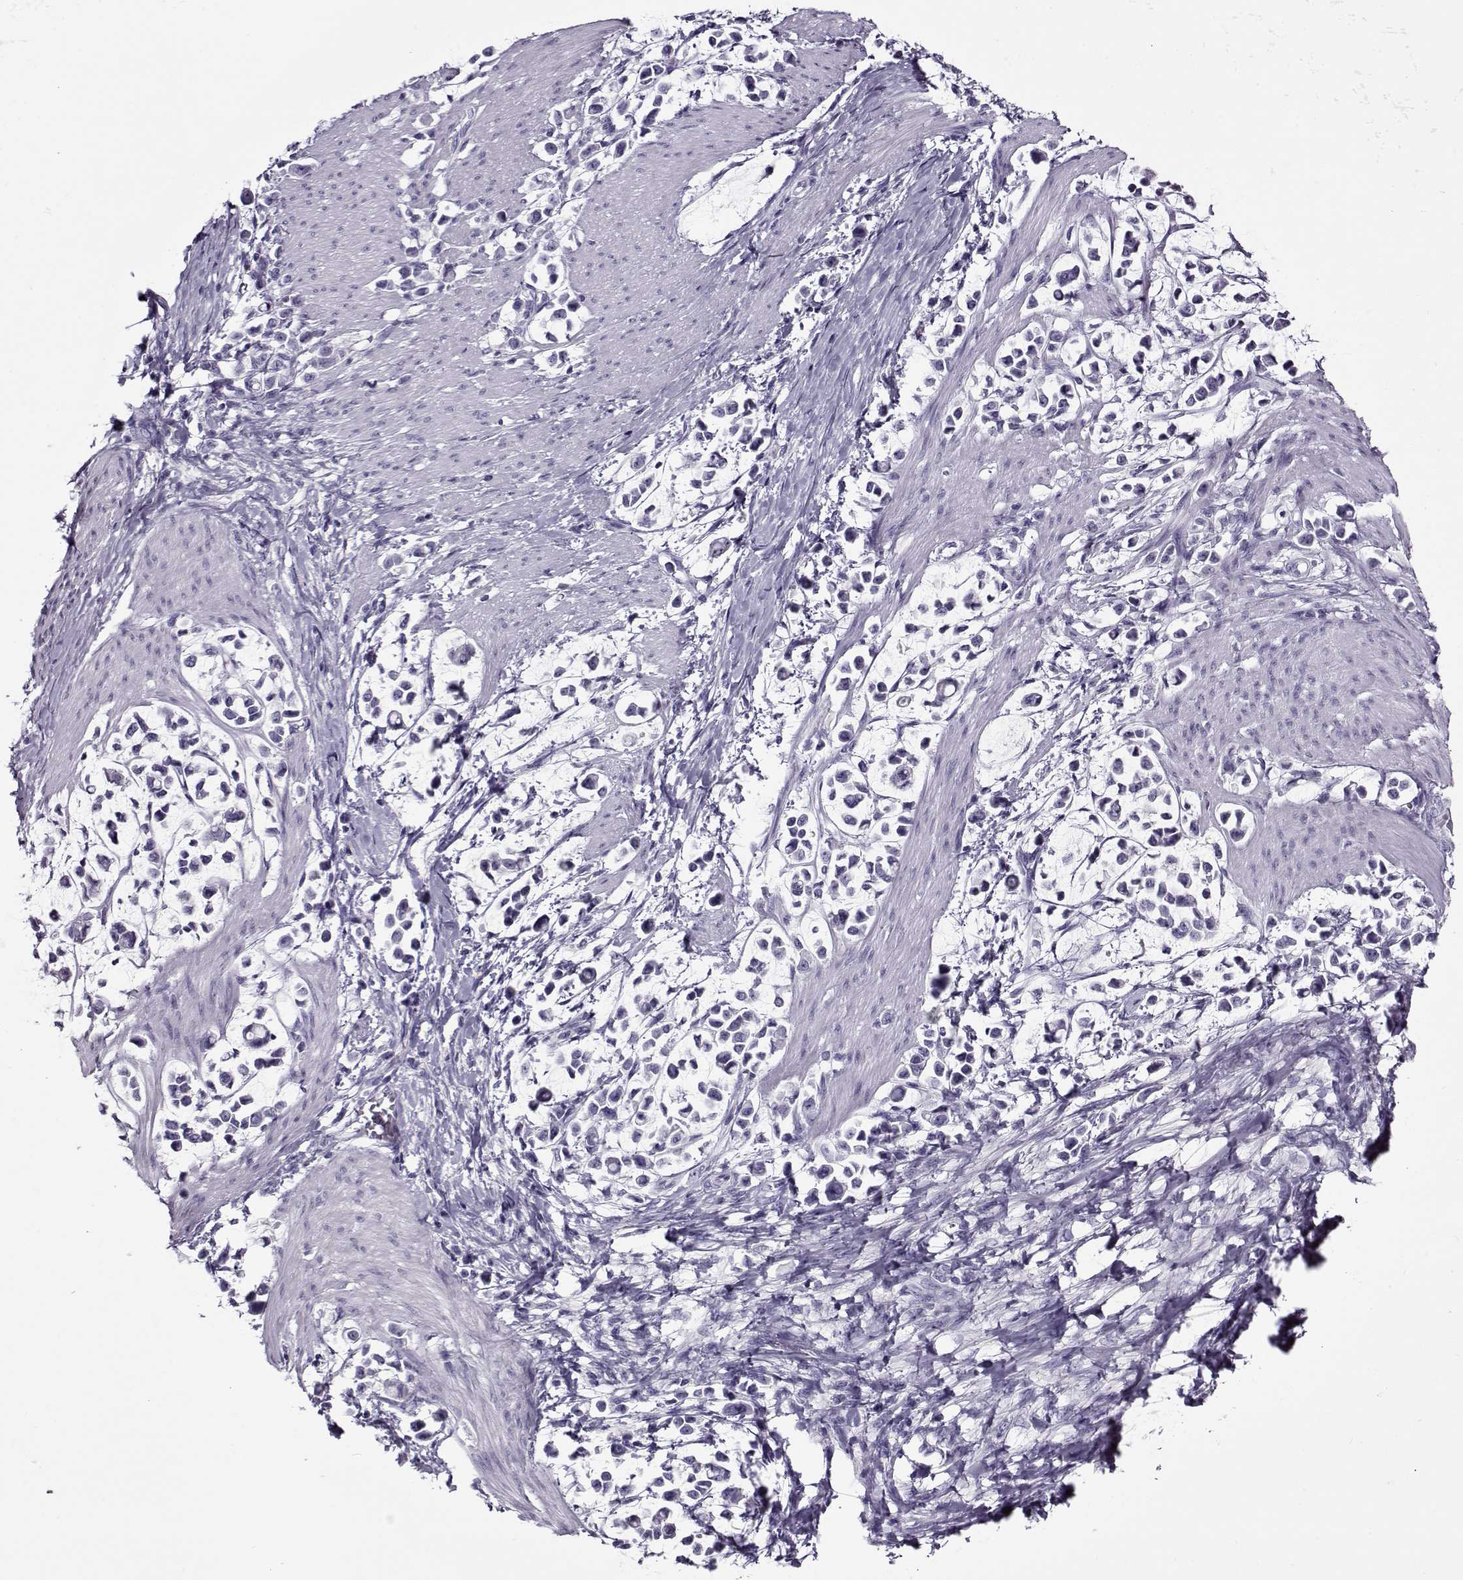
{"staining": {"intensity": "negative", "quantity": "none", "location": "none"}, "tissue": "stomach cancer", "cell_type": "Tumor cells", "image_type": "cancer", "snomed": [{"axis": "morphology", "description": "Adenocarcinoma, NOS"}, {"axis": "topography", "description": "Stomach"}], "caption": "Immunohistochemistry histopathology image of human stomach adenocarcinoma stained for a protein (brown), which exhibits no staining in tumor cells.", "gene": "GAGE2A", "patient": {"sex": "male", "age": 82}}